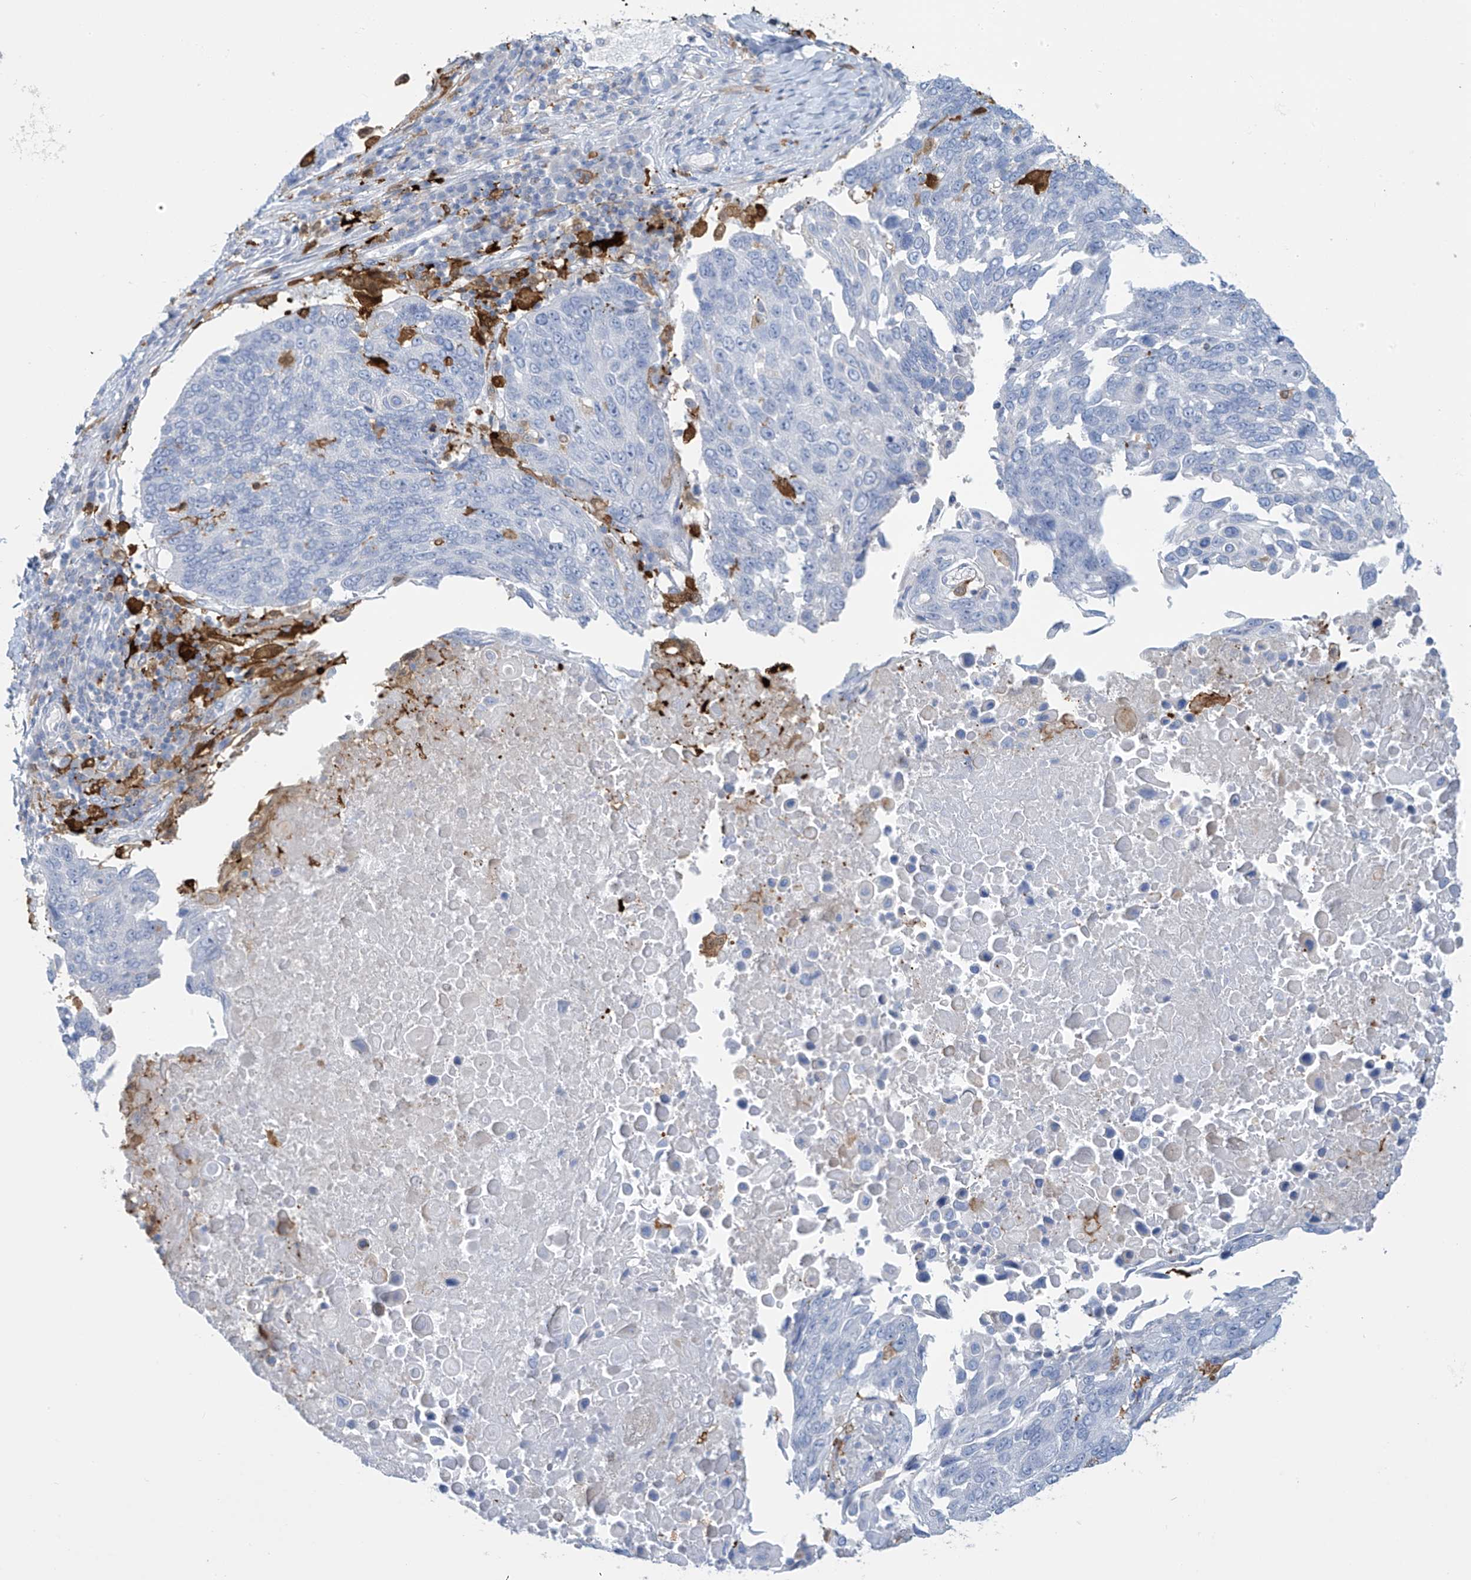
{"staining": {"intensity": "negative", "quantity": "none", "location": "none"}, "tissue": "lung cancer", "cell_type": "Tumor cells", "image_type": "cancer", "snomed": [{"axis": "morphology", "description": "Squamous cell carcinoma, NOS"}, {"axis": "topography", "description": "Lung"}], "caption": "Tumor cells show no significant protein expression in lung cancer (squamous cell carcinoma). (Brightfield microscopy of DAB (3,3'-diaminobenzidine) immunohistochemistry (IHC) at high magnification).", "gene": "TRMT2B", "patient": {"sex": "male", "age": 66}}